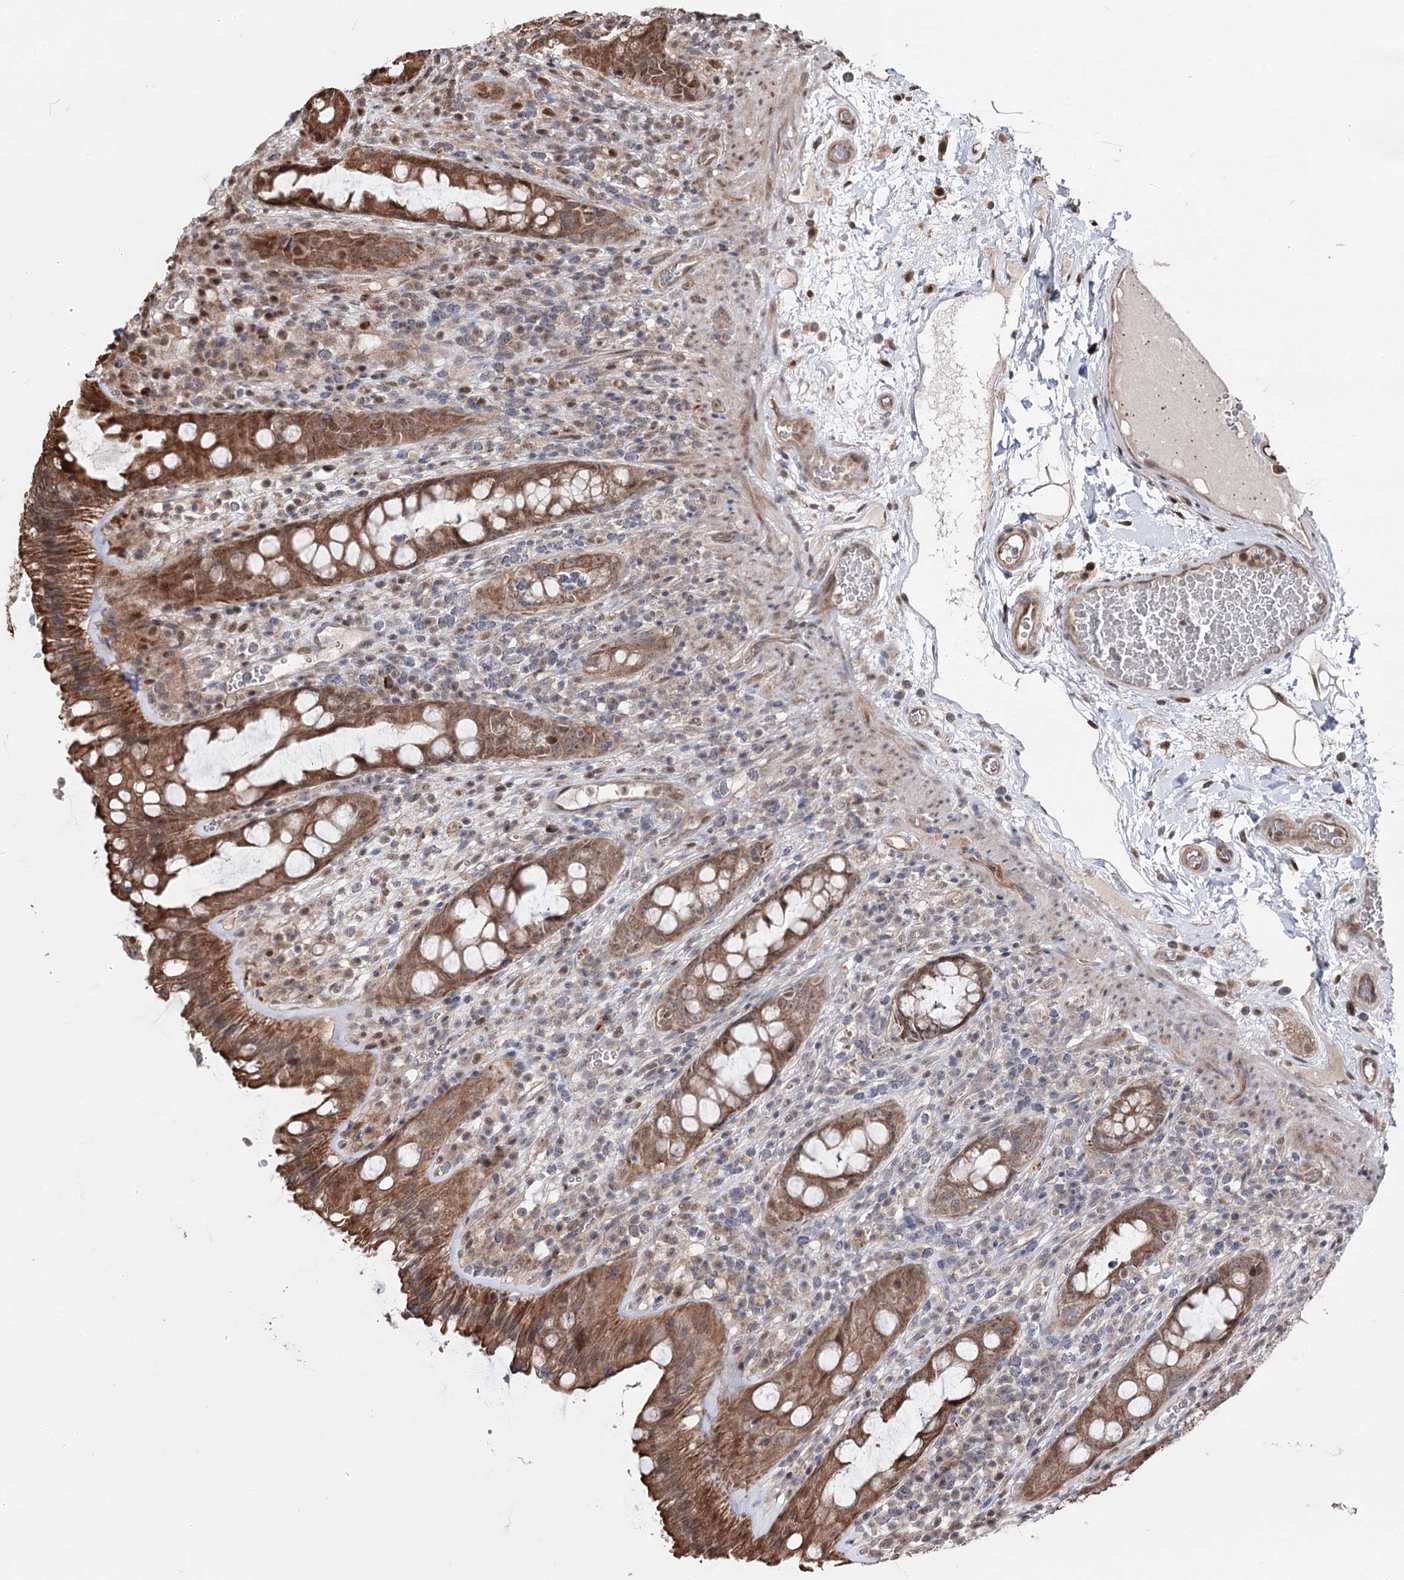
{"staining": {"intensity": "moderate", "quantity": ">75%", "location": "cytoplasmic/membranous"}, "tissue": "rectum", "cell_type": "Glandular cells", "image_type": "normal", "snomed": [{"axis": "morphology", "description": "Normal tissue, NOS"}, {"axis": "topography", "description": "Rectum"}], "caption": "Immunohistochemical staining of normal human rectum demonstrates moderate cytoplasmic/membranous protein staining in approximately >75% of glandular cells. (Brightfield microscopy of DAB IHC at high magnification).", "gene": "CPNE8", "patient": {"sex": "female", "age": 57}}